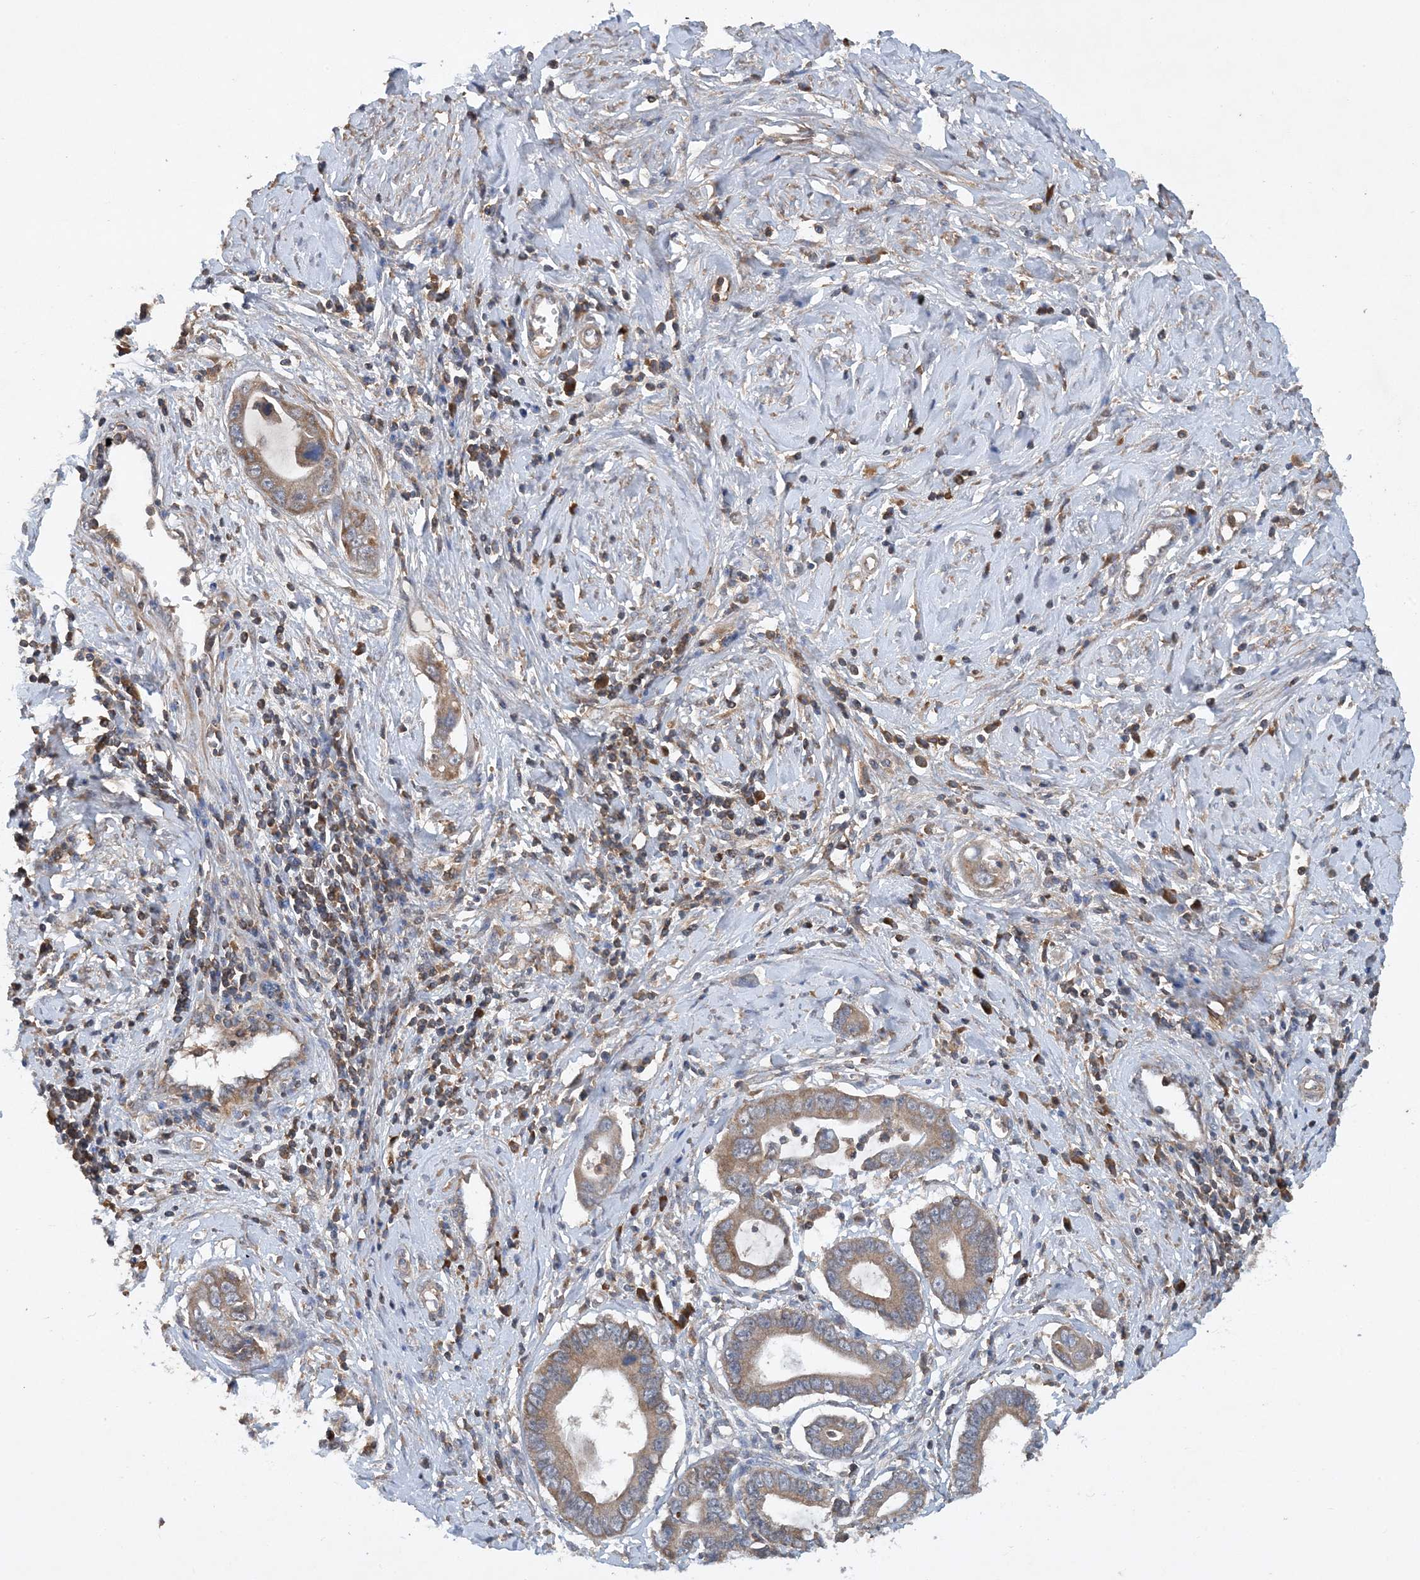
{"staining": {"intensity": "moderate", "quantity": ">75%", "location": "cytoplasmic/membranous"}, "tissue": "cervical cancer", "cell_type": "Tumor cells", "image_type": "cancer", "snomed": [{"axis": "morphology", "description": "Adenocarcinoma, NOS"}, {"axis": "topography", "description": "Cervix"}], "caption": "A brown stain shows moderate cytoplasmic/membranous staining of a protein in cervical cancer (adenocarcinoma) tumor cells. (DAB IHC with brightfield microscopy, high magnification).", "gene": "STK19", "patient": {"sex": "female", "age": 44}}